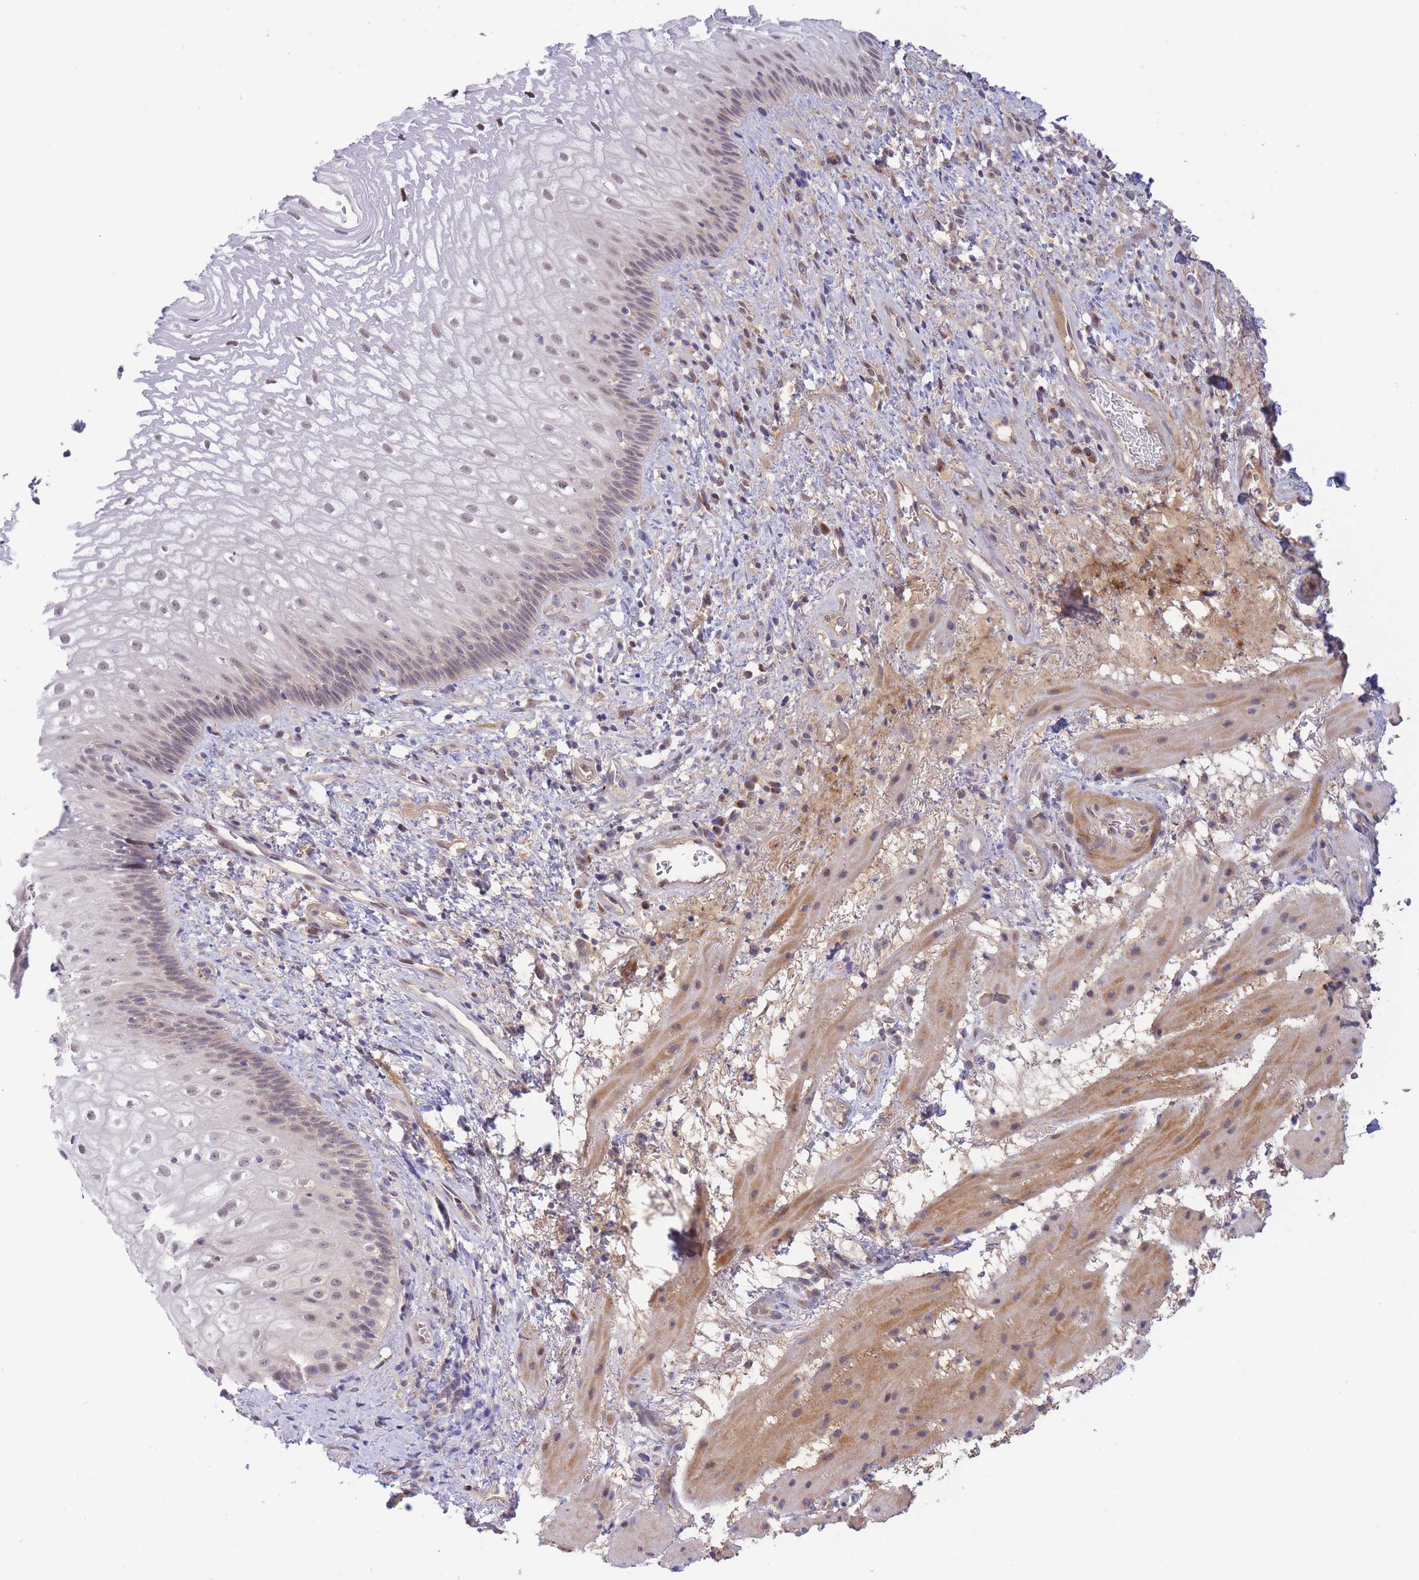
{"staining": {"intensity": "strong", "quantity": "<25%", "location": "cytoplasmic/membranous"}, "tissue": "esophagus", "cell_type": "Squamous epithelial cells", "image_type": "normal", "snomed": [{"axis": "morphology", "description": "Normal tissue, NOS"}, {"axis": "topography", "description": "Esophagus"}], "caption": "About <25% of squamous epithelial cells in benign human esophagus demonstrate strong cytoplasmic/membranous protein positivity as visualized by brown immunohistochemical staining.", "gene": "APOL4", "patient": {"sex": "female", "age": 75}}